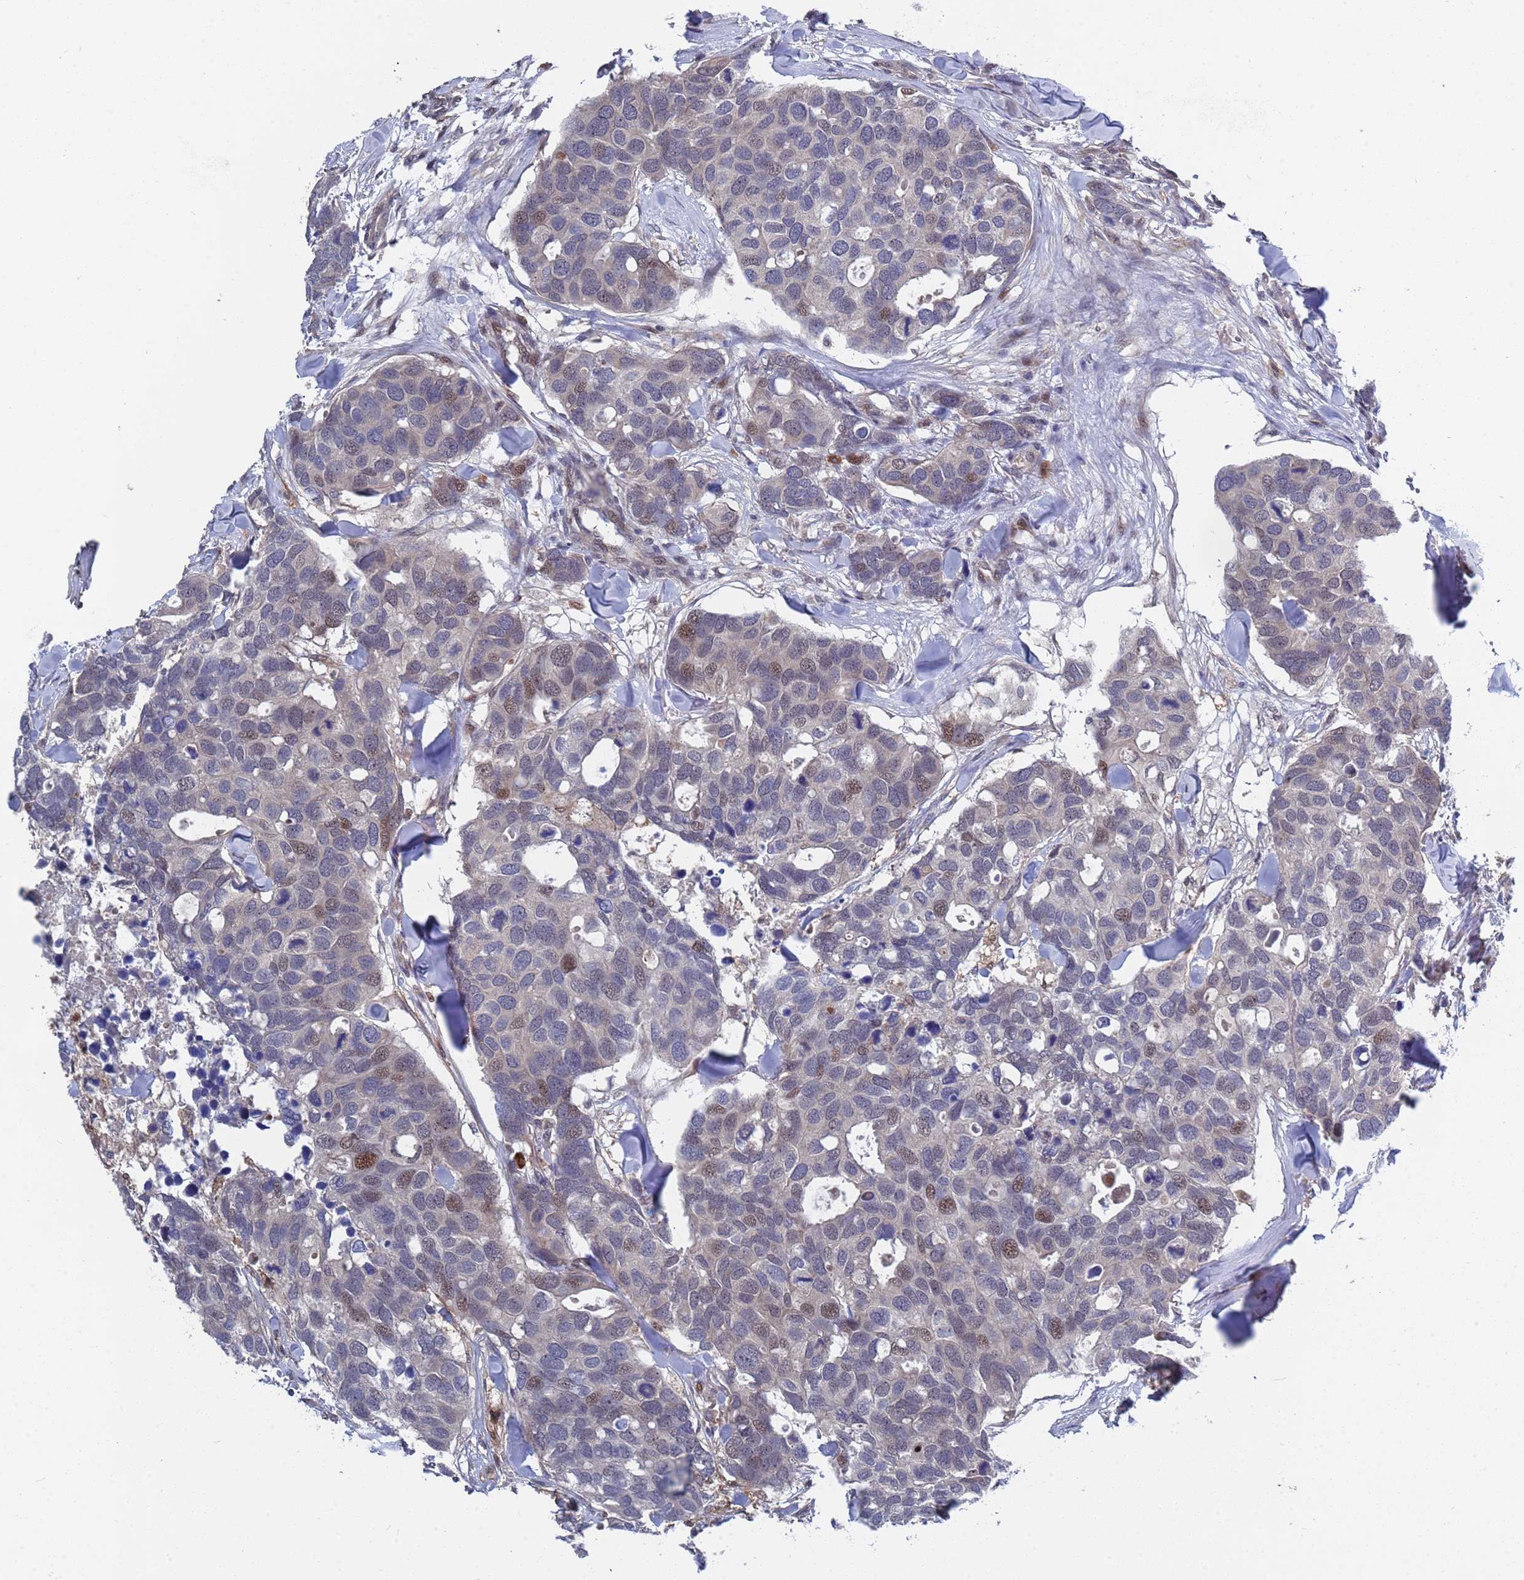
{"staining": {"intensity": "moderate", "quantity": "<25%", "location": "nuclear"}, "tissue": "breast cancer", "cell_type": "Tumor cells", "image_type": "cancer", "snomed": [{"axis": "morphology", "description": "Duct carcinoma"}, {"axis": "topography", "description": "Breast"}], "caption": "Human breast cancer (infiltrating ductal carcinoma) stained with a brown dye reveals moderate nuclear positive positivity in about <25% of tumor cells.", "gene": "TMBIM6", "patient": {"sex": "female", "age": 83}}